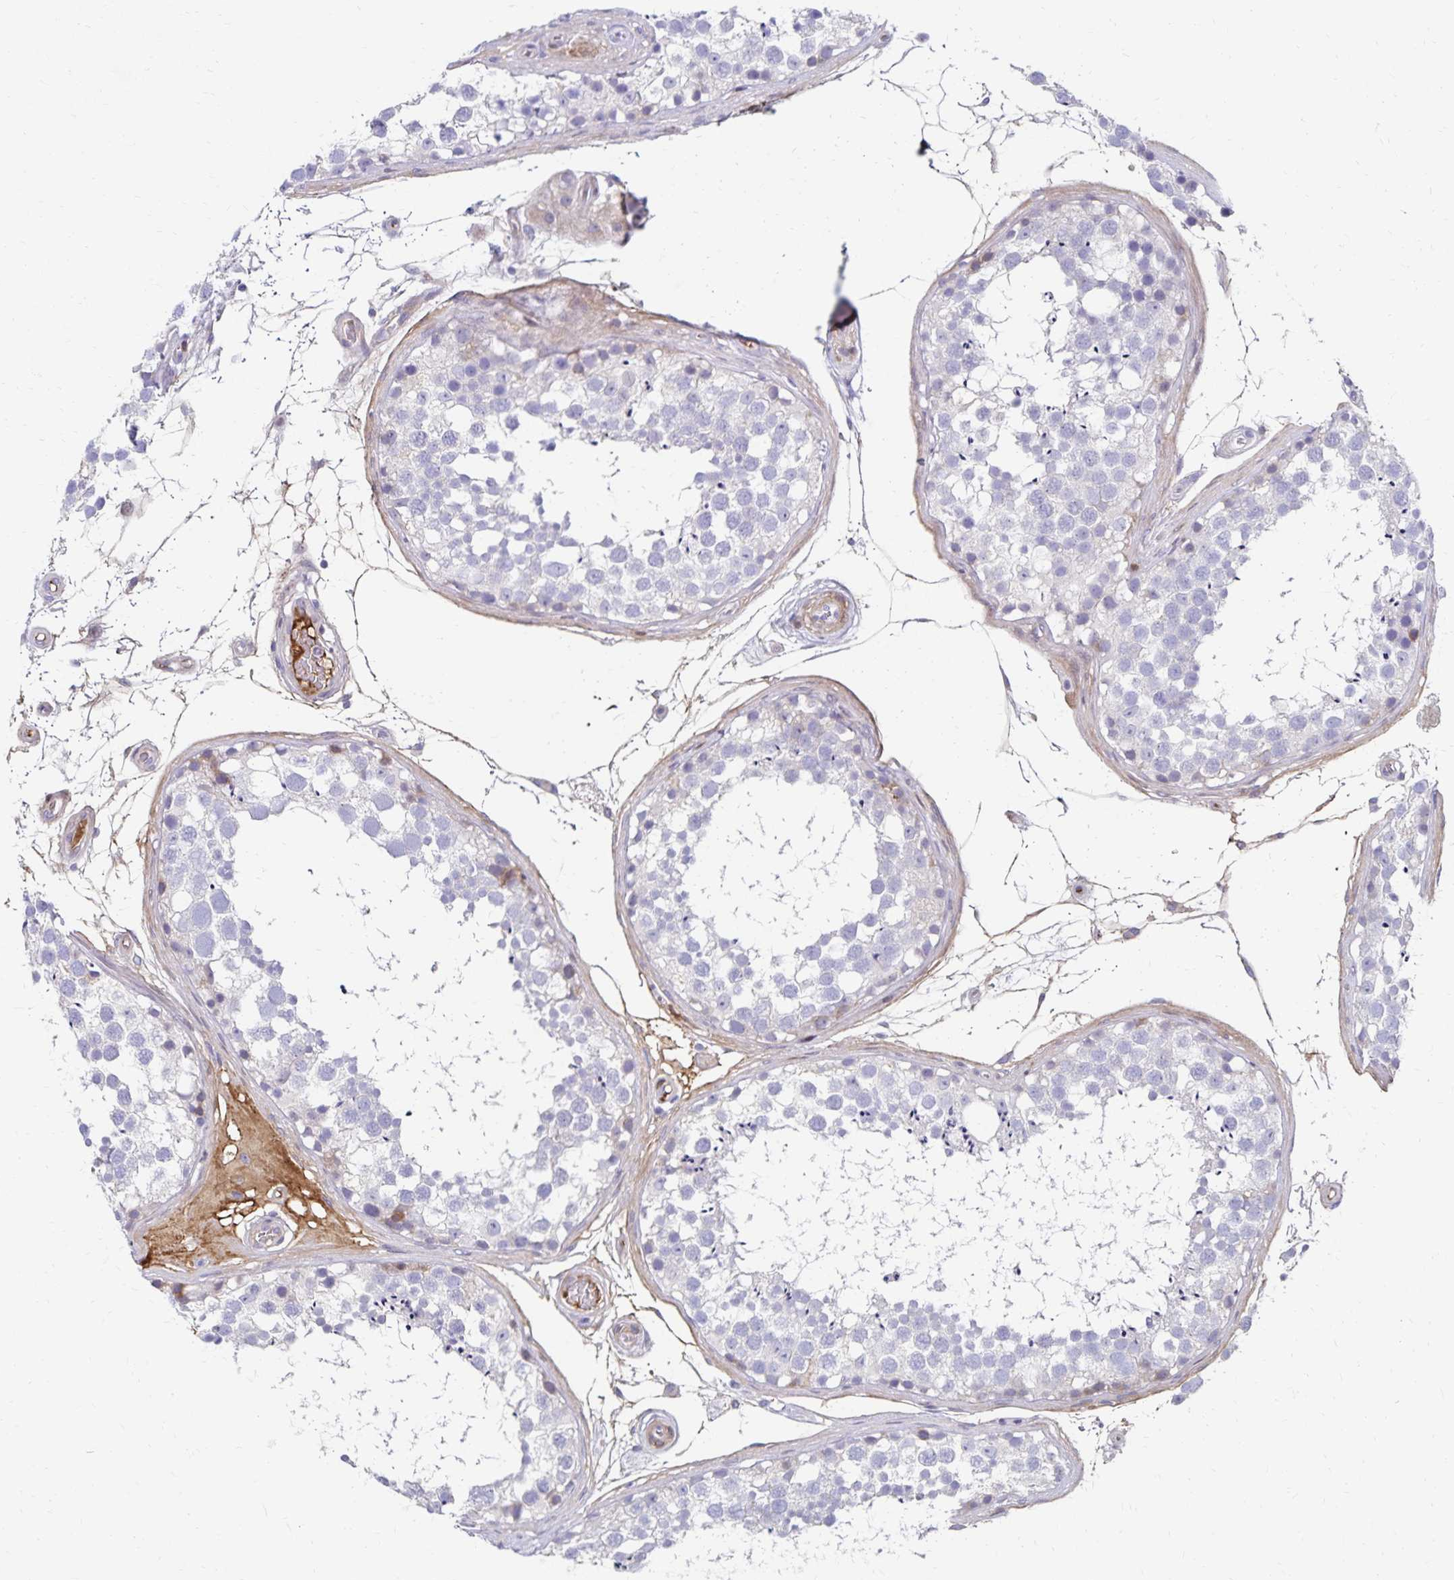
{"staining": {"intensity": "negative", "quantity": "none", "location": "none"}, "tissue": "testis", "cell_type": "Cells in seminiferous ducts", "image_type": "normal", "snomed": [{"axis": "morphology", "description": "Normal tissue, NOS"}, {"axis": "morphology", "description": "Seminoma, NOS"}, {"axis": "topography", "description": "Testis"}], "caption": "This histopathology image is of normal testis stained with immunohistochemistry (IHC) to label a protein in brown with the nuclei are counter-stained blue. There is no positivity in cells in seminiferous ducts.", "gene": "NECAP1", "patient": {"sex": "male", "age": 65}}